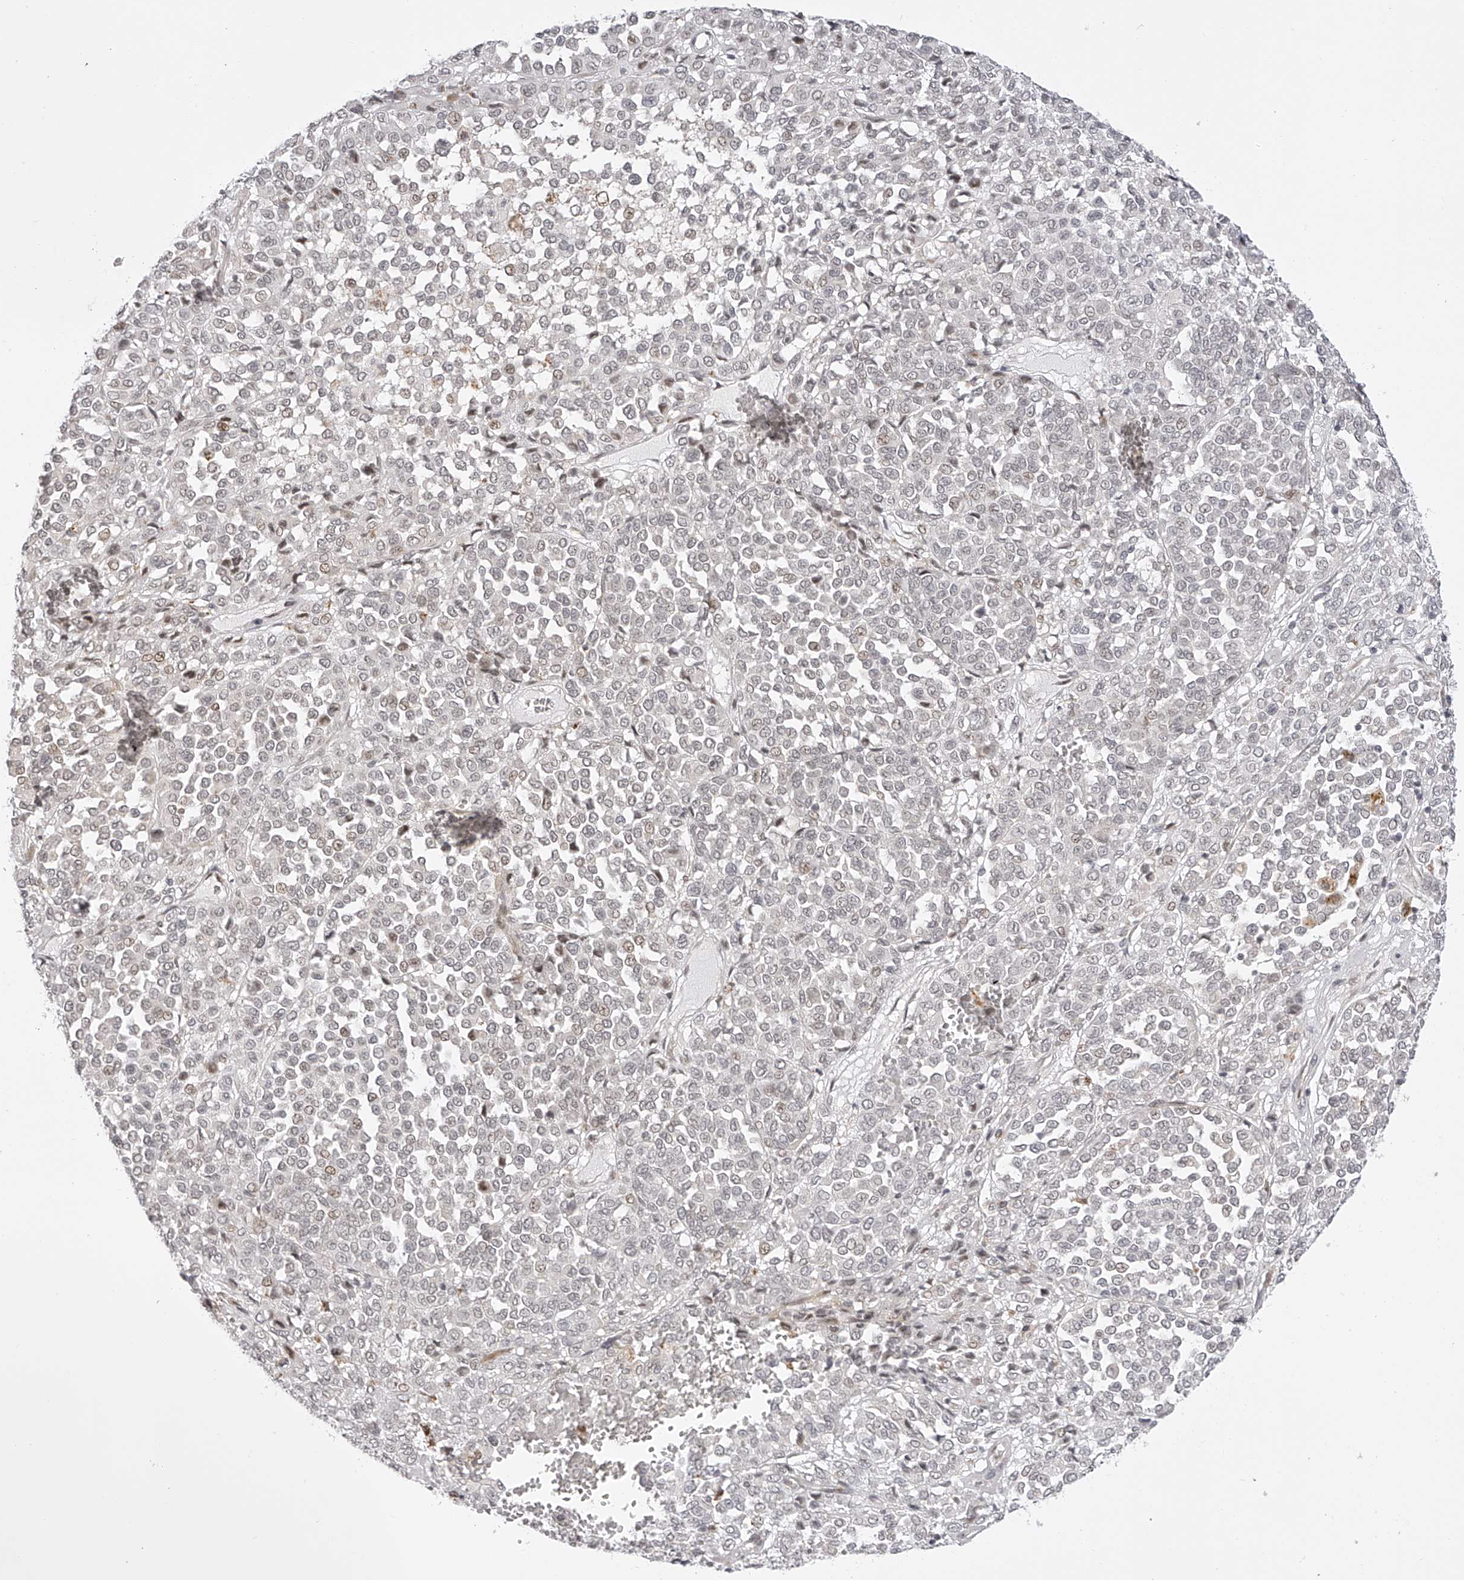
{"staining": {"intensity": "negative", "quantity": "none", "location": "none"}, "tissue": "melanoma", "cell_type": "Tumor cells", "image_type": "cancer", "snomed": [{"axis": "morphology", "description": "Malignant melanoma, Metastatic site"}, {"axis": "topography", "description": "Pancreas"}], "caption": "There is no significant expression in tumor cells of melanoma. Nuclei are stained in blue.", "gene": "PLEKHG1", "patient": {"sex": "female", "age": 30}}